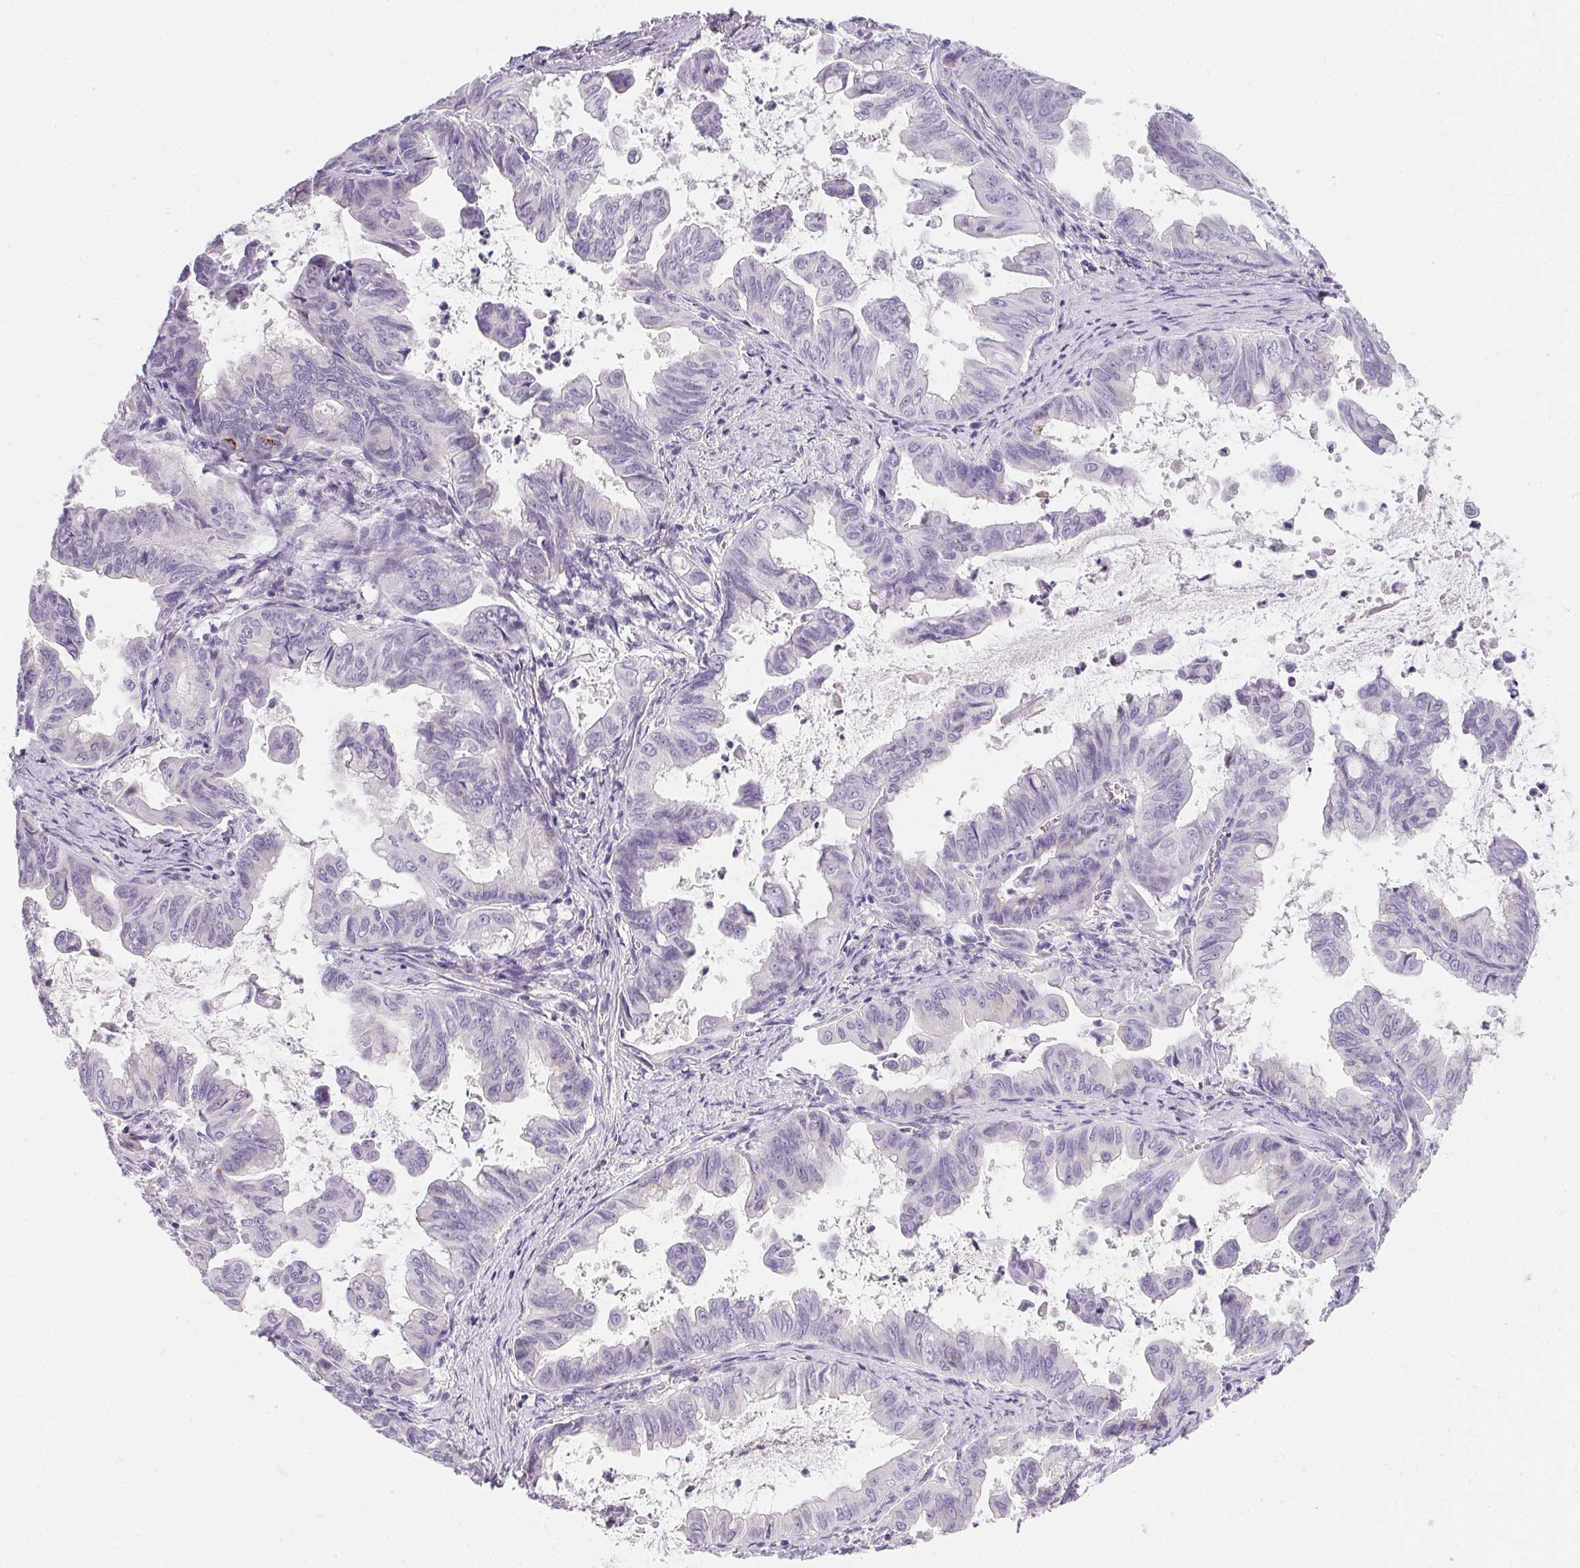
{"staining": {"intensity": "negative", "quantity": "none", "location": "none"}, "tissue": "stomach cancer", "cell_type": "Tumor cells", "image_type": "cancer", "snomed": [{"axis": "morphology", "description": "Adenocarcinoma, NOS"}, {"axis": "topography", "description": "Stomach, upper"}], "caption": "An image of adenocarcinoma (stomach) stained for a protein displays no brown staining in tumor cells.", "gene": "MAP1A", "patient": {"sex": "male", "age": 80}}